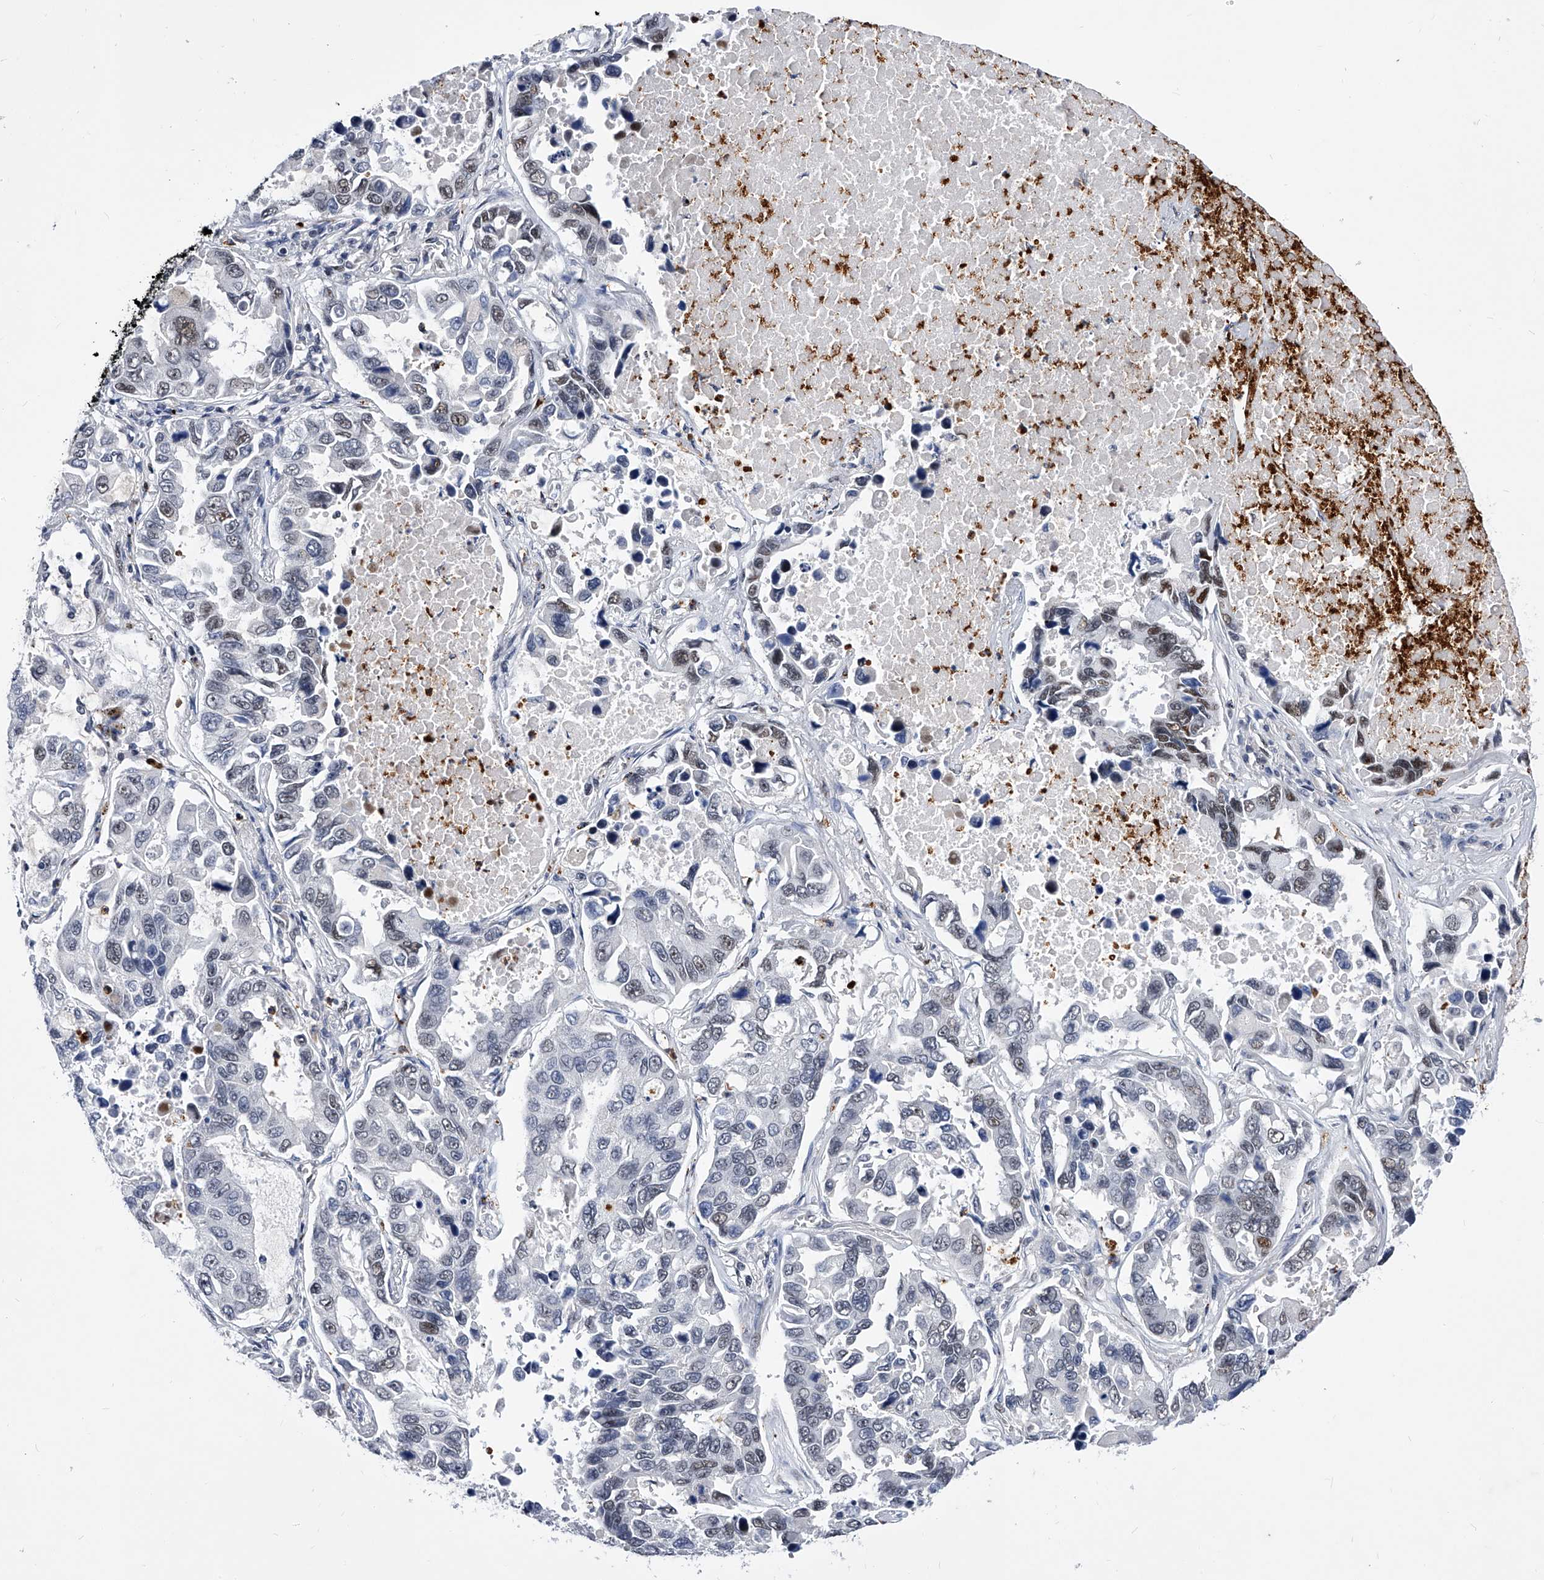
{"staining": {"intensity": "weak", "quantity": "<25%", "location": "nuclear"}, "tissue": "lung cancer", "cell_type": "Tumor cells", "image_type": "cancer", "snomed": [{"axis": "morphology", "description": "Adenocarcinoma, NOS"}, {"axis": "topography", "description": "Lung"}], "caption": "Immunohistochemical staining of human lung cancer (adenocarcinoma) shows no significant positivity in tumor cells.", "gene": "TESK2", "patient": {"sex": "male", "age": 64}}